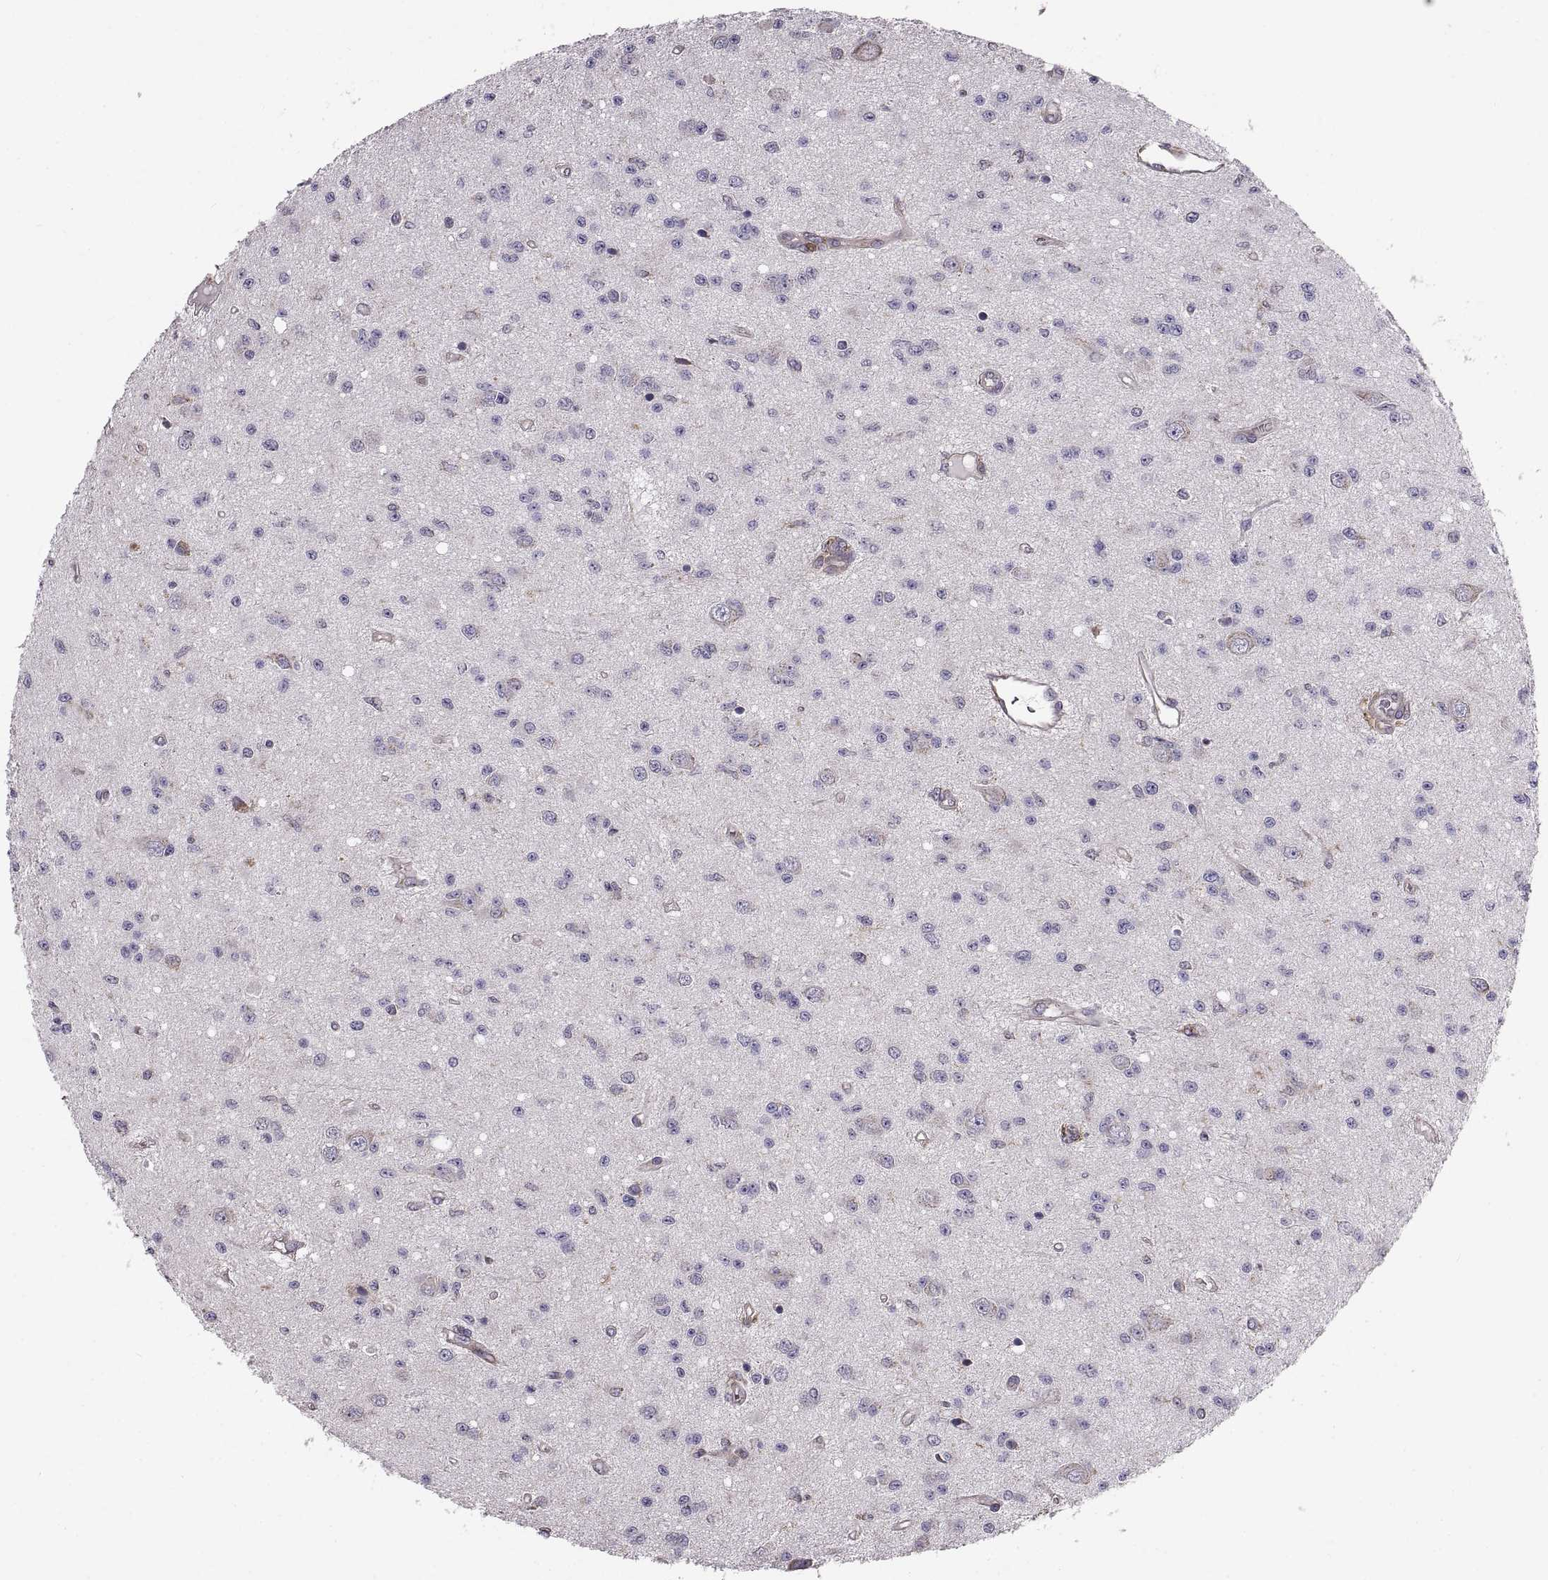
{"staining": {"intensity": "negative", "quantity": "none", "location": "none"}, "tissue": "glioma", "cell_type": "Tumor cells", "image_type": "cancer", "snomed": [{"axis": "morphology", "description": "Glioma, malignant, Low grade"}, {"axis": "topography", "description": "Brain"}], "caption": "This is an IHC photomicrograph of glioma. There is no expression in tumor cells.", "gene": "PLEKHB2", "patient": {"sex": "female", "age": 45}}